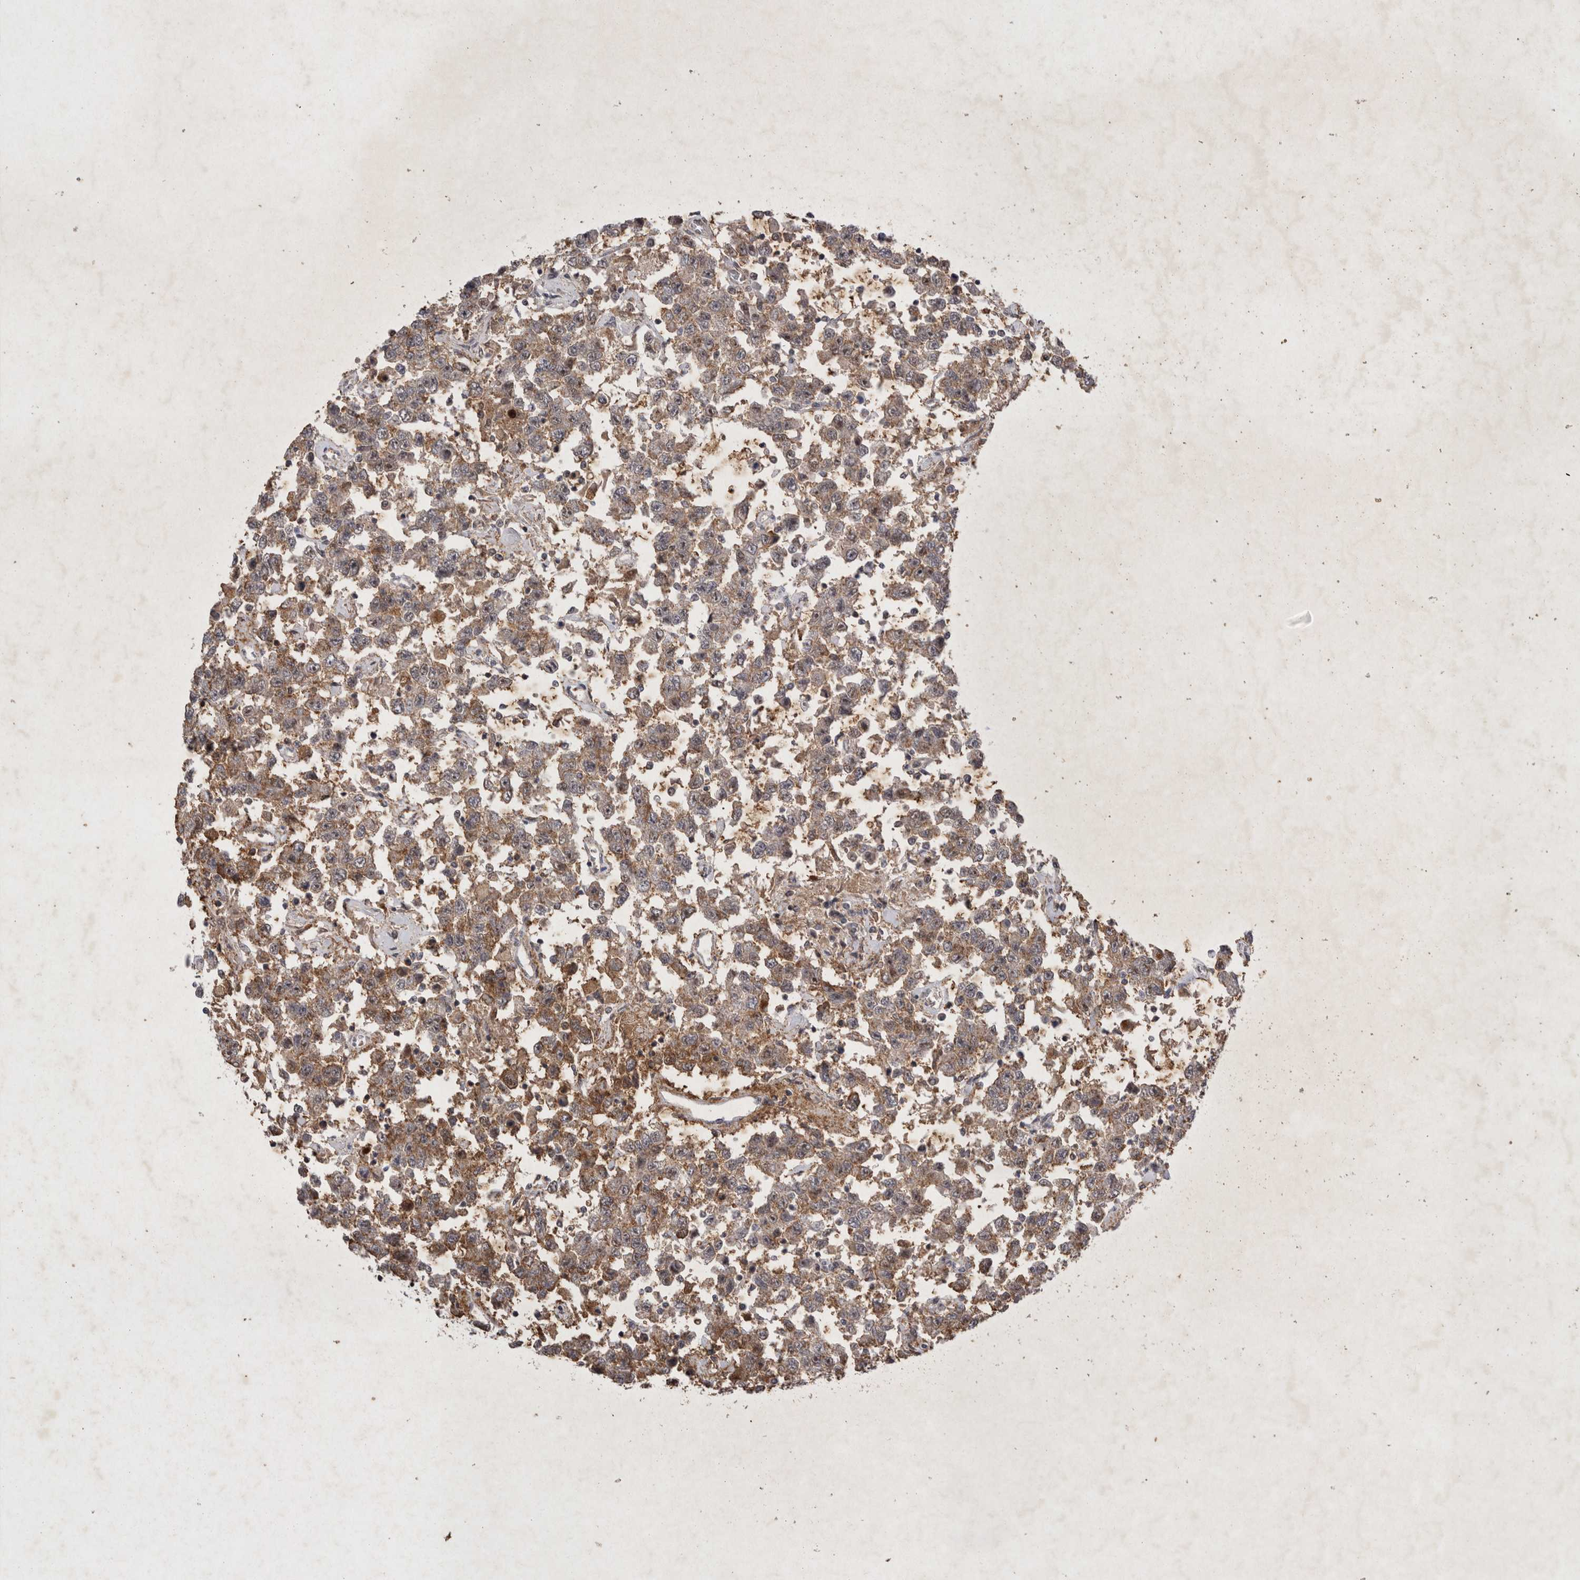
{"staining": {"intensity": "moderate", "quantity": ">75%", "location": "cytoplasmic/membranous"}, "tissue": "testis cancer", "cell_type": "Tumor cells", "image_type": "cancer", "snomed": [{"axis": "morphology", "description": "Seminoma, NOS"}, {"axis": "topography", "description": "Testis"}], "caption": "Moderate cytoplasmic/membranous protein staining is seen in approximately >75% of tumor cells in testis cancer.", "gene": "STK11", "patient": {"sex": "male", "age": 41}}